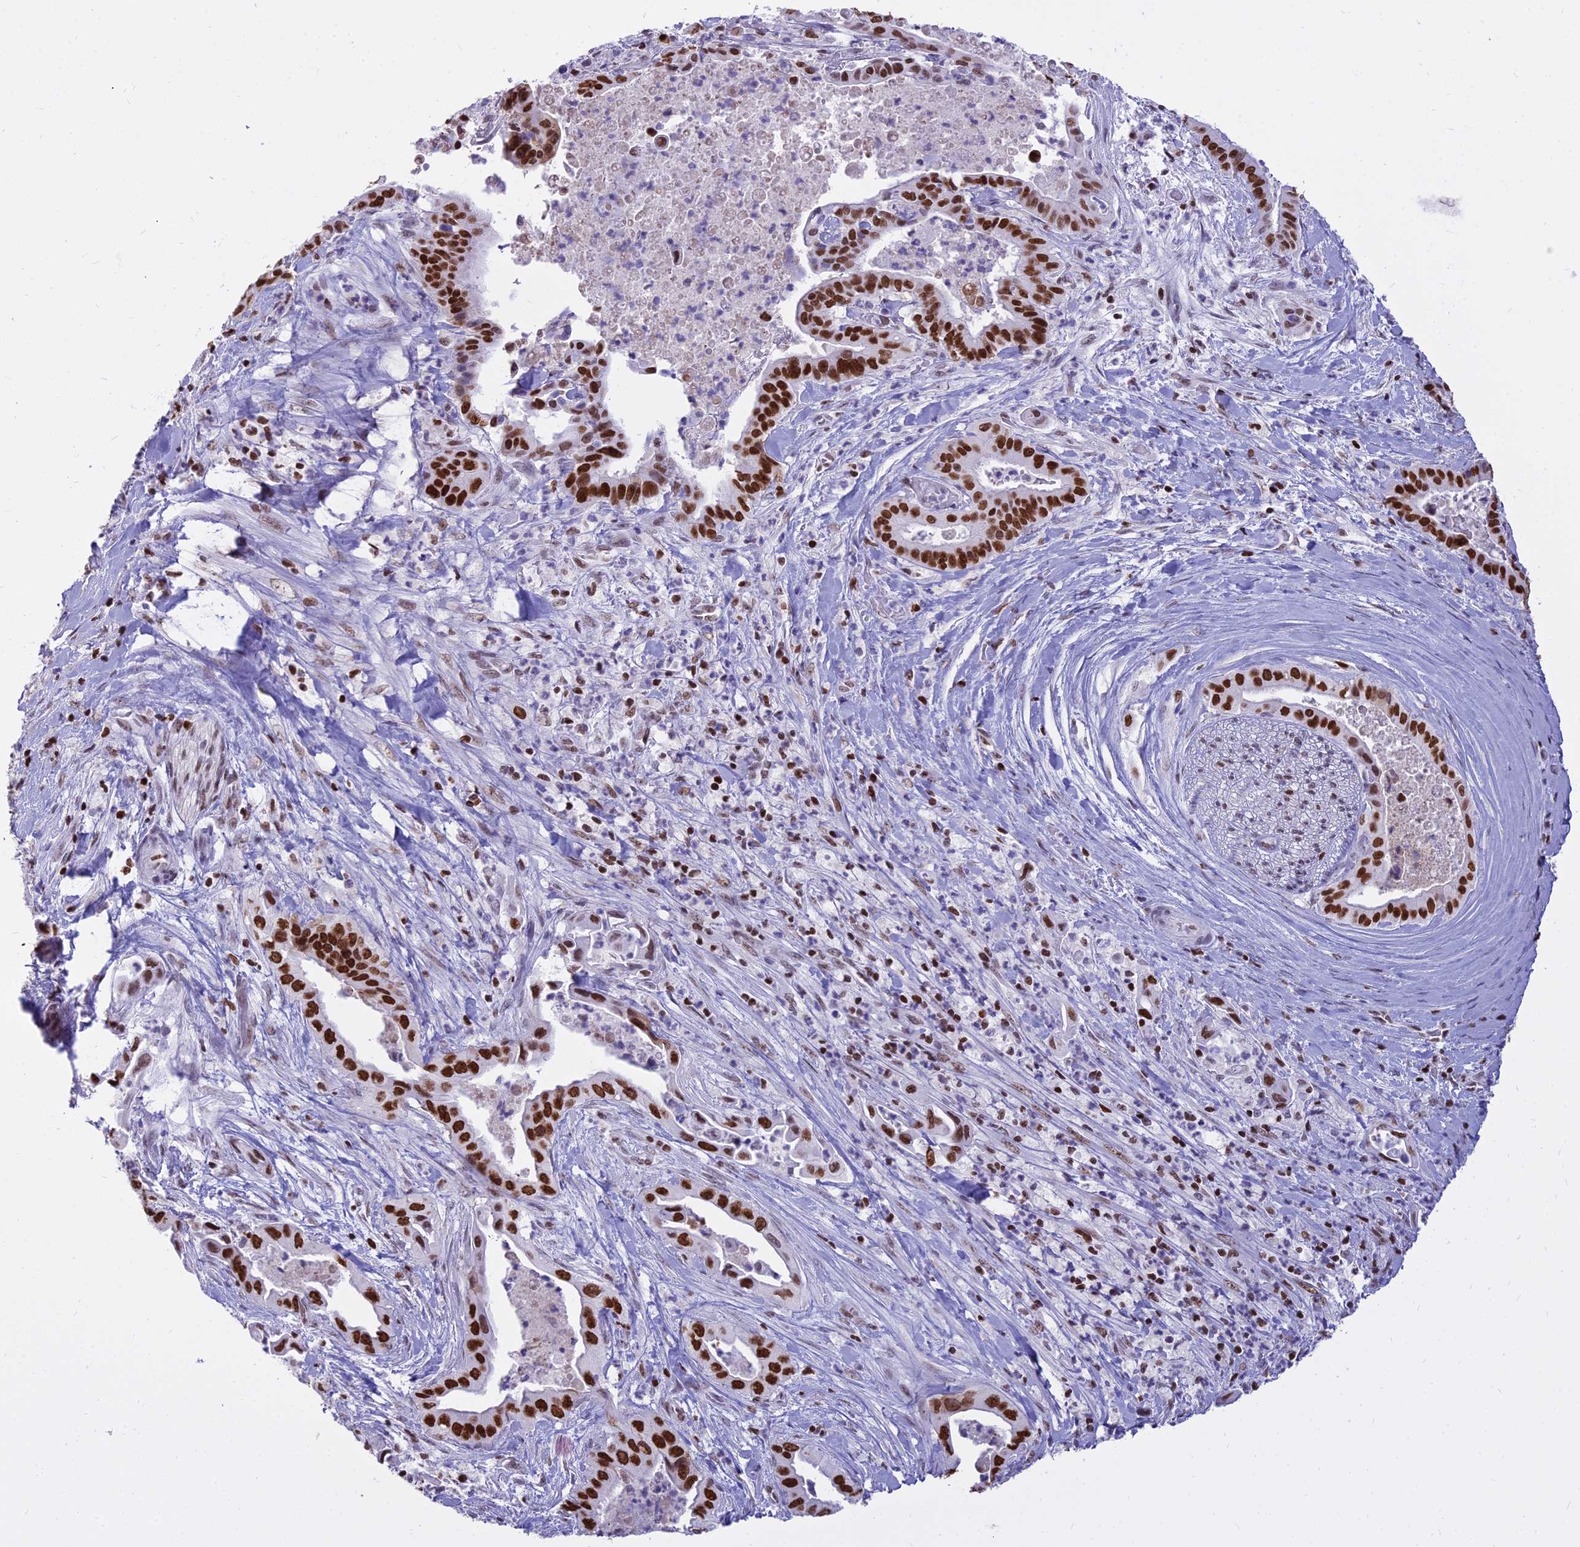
{"staining": {"intensity": "strong", "quantity": ">75%", "location": "nuclear"}, "tissue": "pancreatic cancer", "cell_type": "Tumor cells", "image_type": "cancer", "snomed": [{"axis": "morphology", "description": "Adenocarcinoma, NOS"}, {"axis": "topography", "description": "Pancreas"}], "caption": "Strong nuclear protein positivity is seen in about >75% of tumor cells in pancreatic adenocarcinoma.", "gene": "PARP1", "patient": {"sex": "female", "age": 77}}